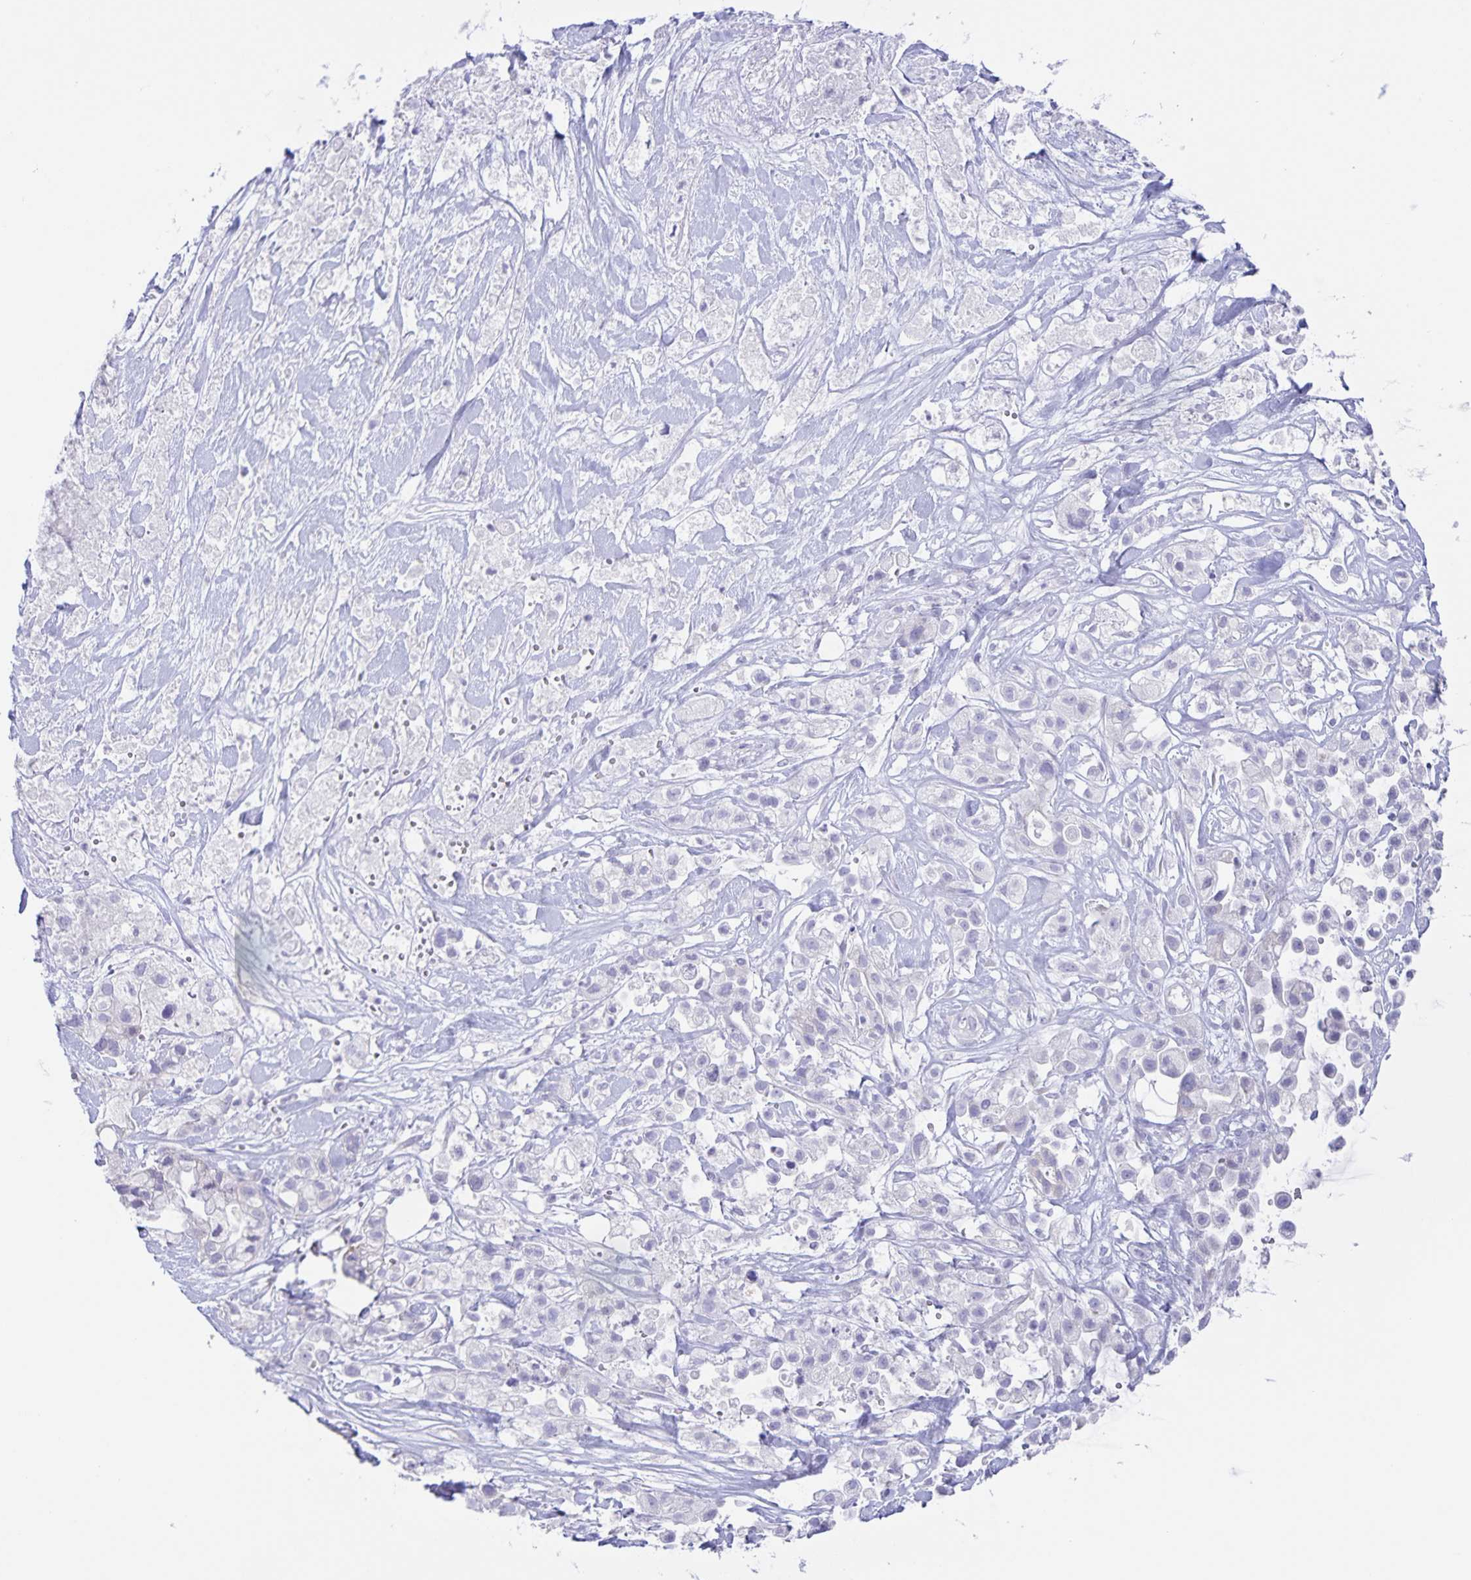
{"staining": {"intensity": "negative", "quantity": "none", "location": "none"}, "tissue": "pancreatic cancer", "cell_type": "Tumor cells", "image_type": "cancer", "snomed": [{"axis": "morphology", "description": "Adenocarcinoma, NOS"}, {"axis": "topography", "description": "Pancreas"}], "caption": "Image shows no significant protein staining in tumor cells of pancreatic cancer (adenocarcinoma).", "gene": "AQP4", "patient": {"sex": "male", "age": 44}}